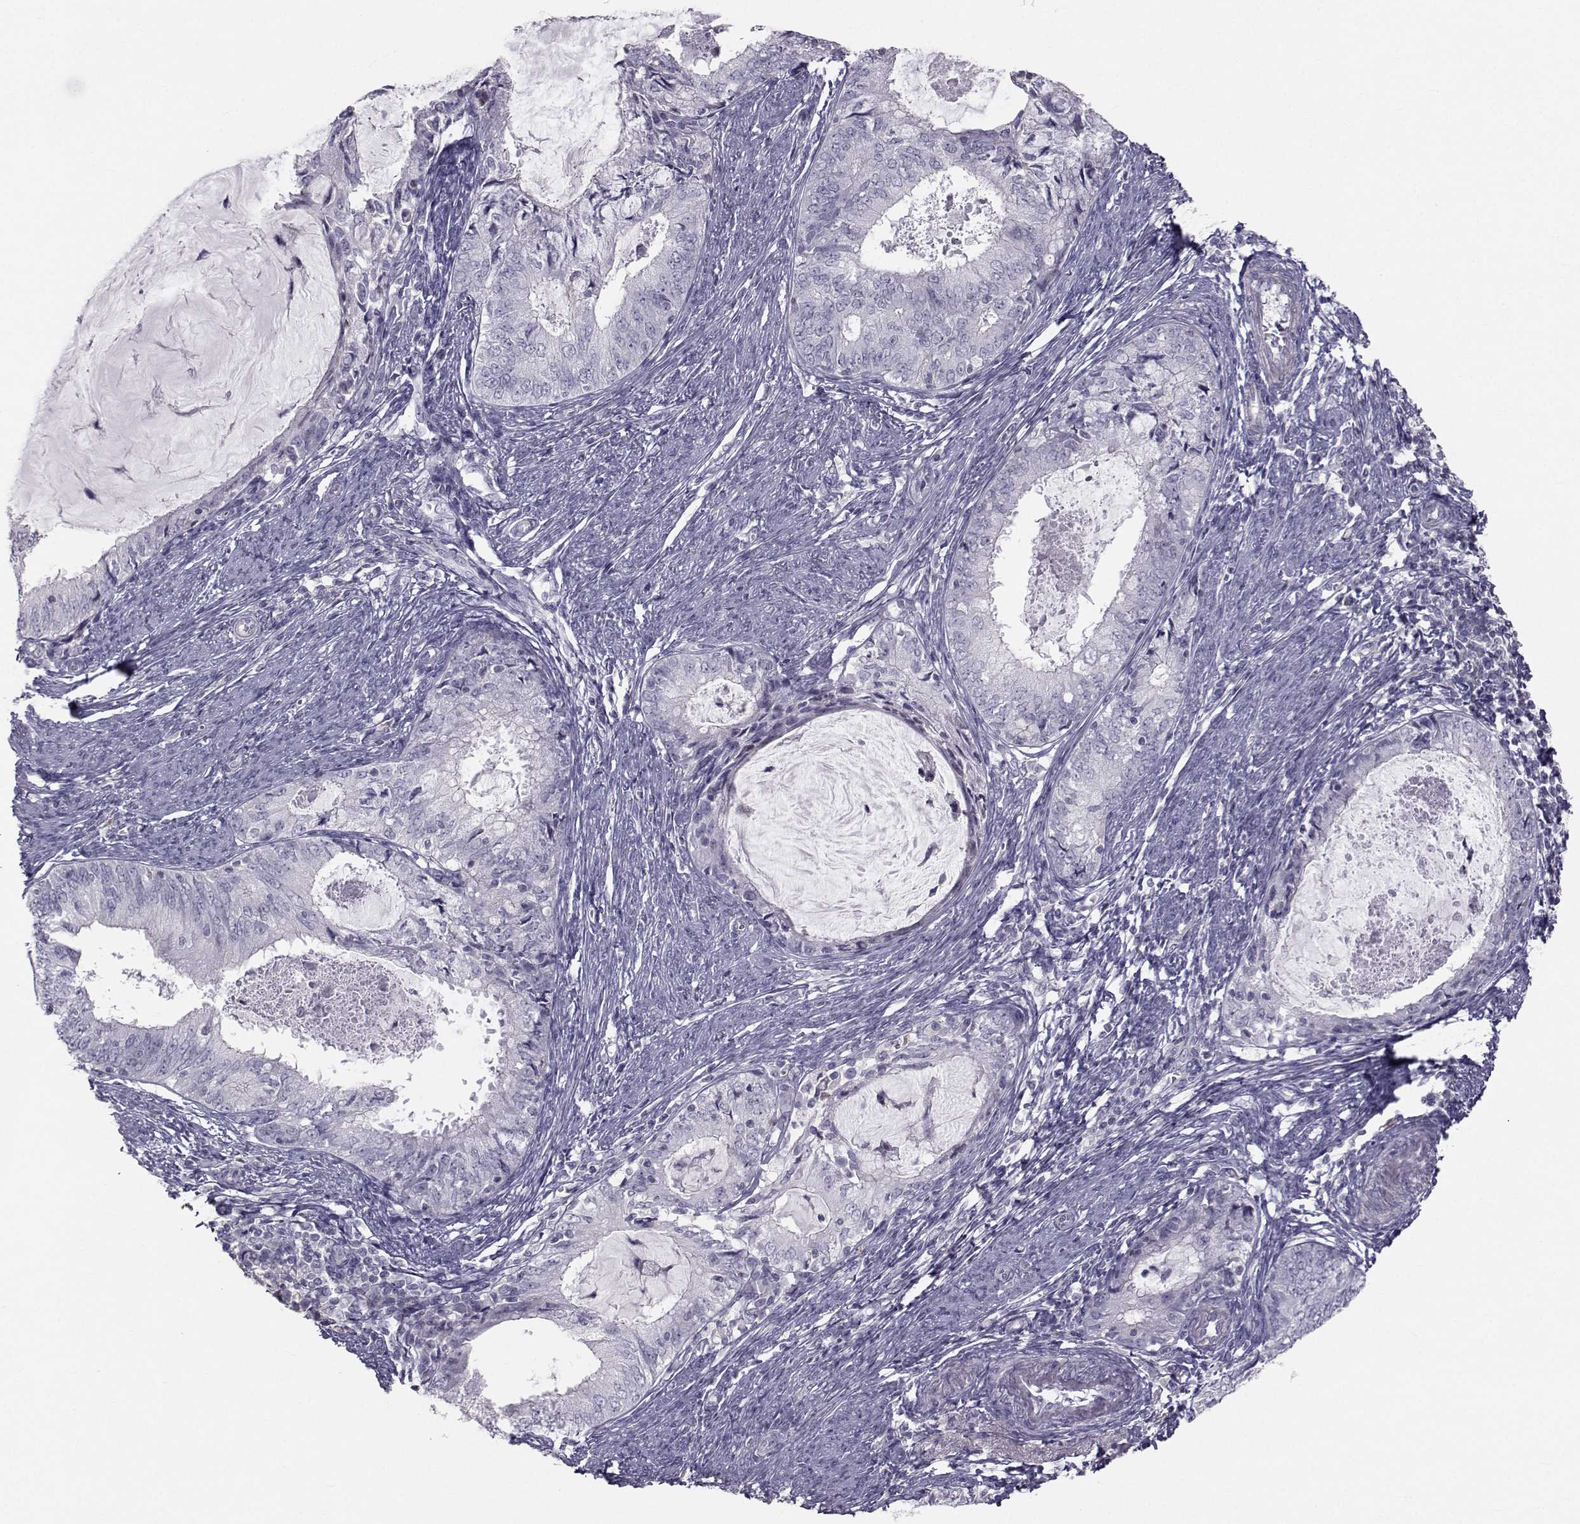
{"staining": {"intensity": "negative", "quantity": "none", "location": "none"}, "tissue": "endometrial cancer", "cell_type": "Tumor cells", "image_type": "cancer", "snomed": [{"axis": "morphology", "description": "Adenocarcinoma, NOS"}, {"axis": "topography", "description": "Endometrium"}], "caption": "The micrograph displays no staining of tumor cells in endometrial adenocarcinoma.", "gene": "GARIN3", "patient": {"sex": "female", "age": 57}}